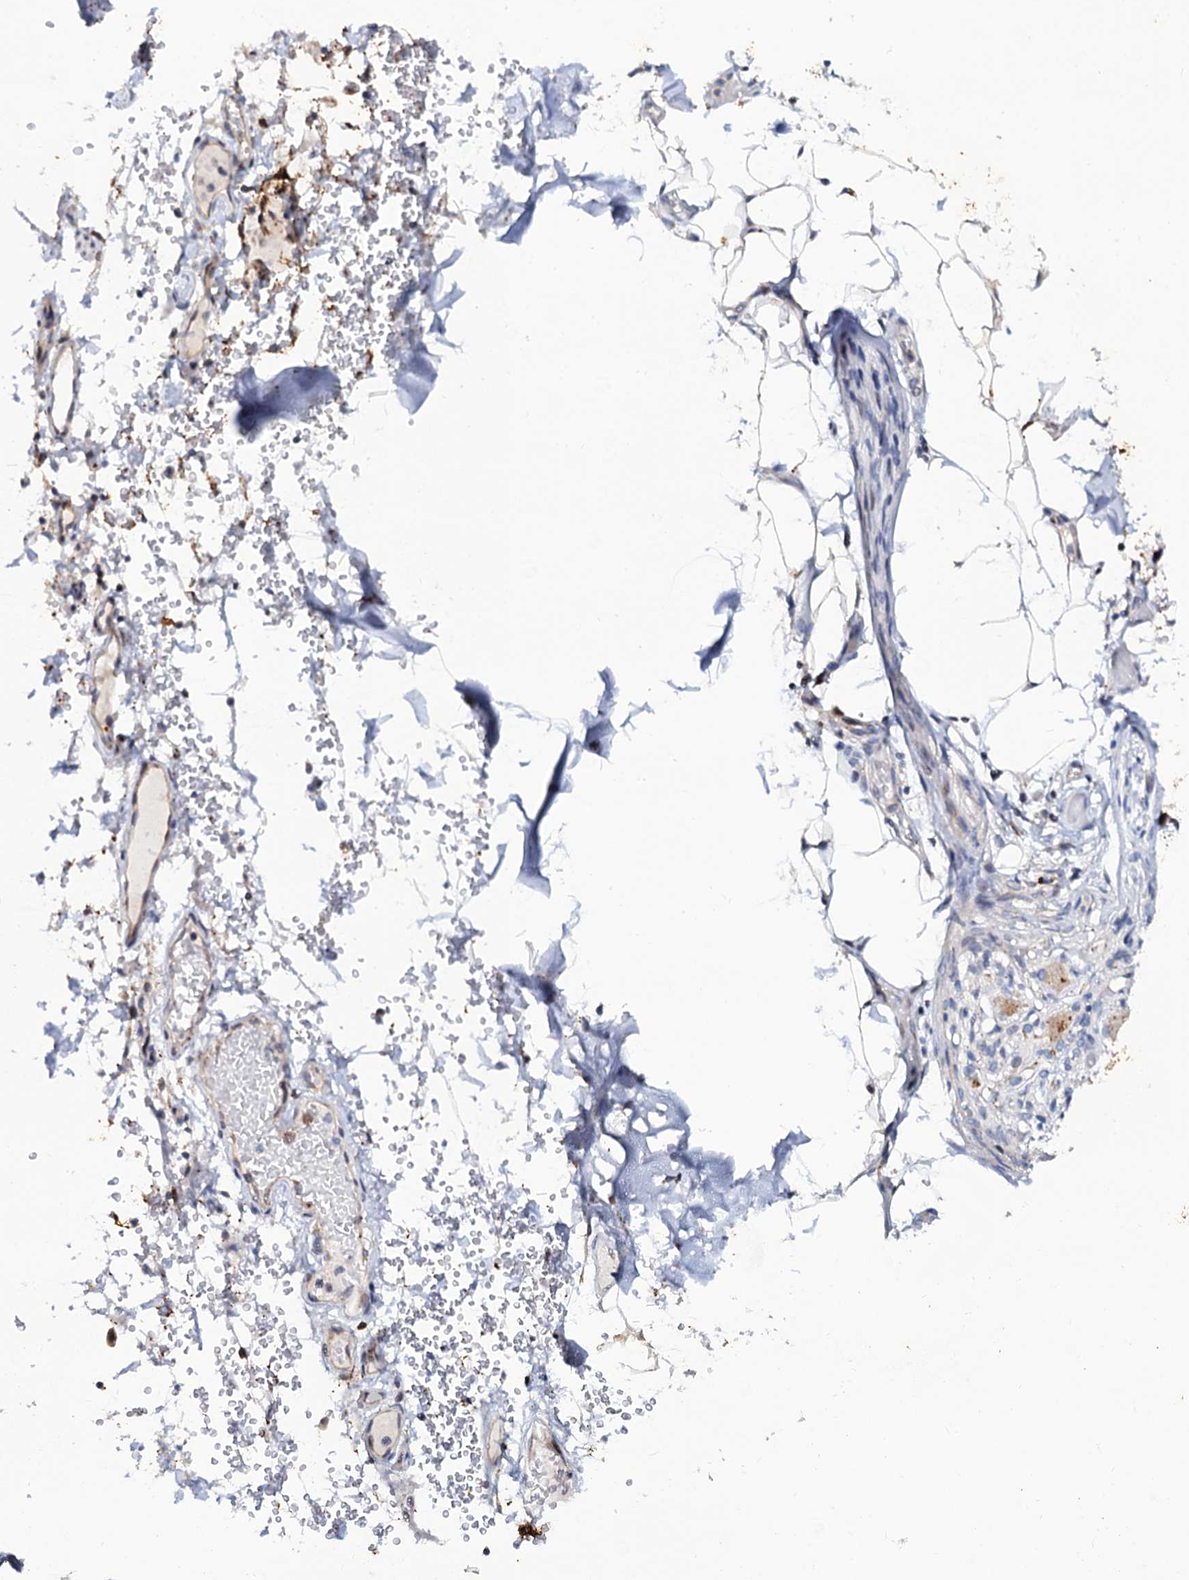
{"staining": {"intensity": "weak", "quantity": "25%-75%", "location": "cytoplasmic/membranous"}, "tissue": "adipose tissue", "cell_type": "Adipocytes", "image_type": "normal", "snomed": [{"axis": "morphology", "description": "Normal tissue, NOS"}, {"axis": "topography", "description": "Lymph node"}, {"axis": "topography", "description": "Cartilage tissue"}, {"axis": "topography", "description": "Bronchus"}], "caption": "IHC micrograph of unremarkable human adipose tissue stained for a protein (brown), which demonstrates low levels of weak cytoplasmic/membranous staining in approximately 25%-75% of adipocytes.", "gene": "THAP2", "patient": {"sex": "male", "age": 63}}